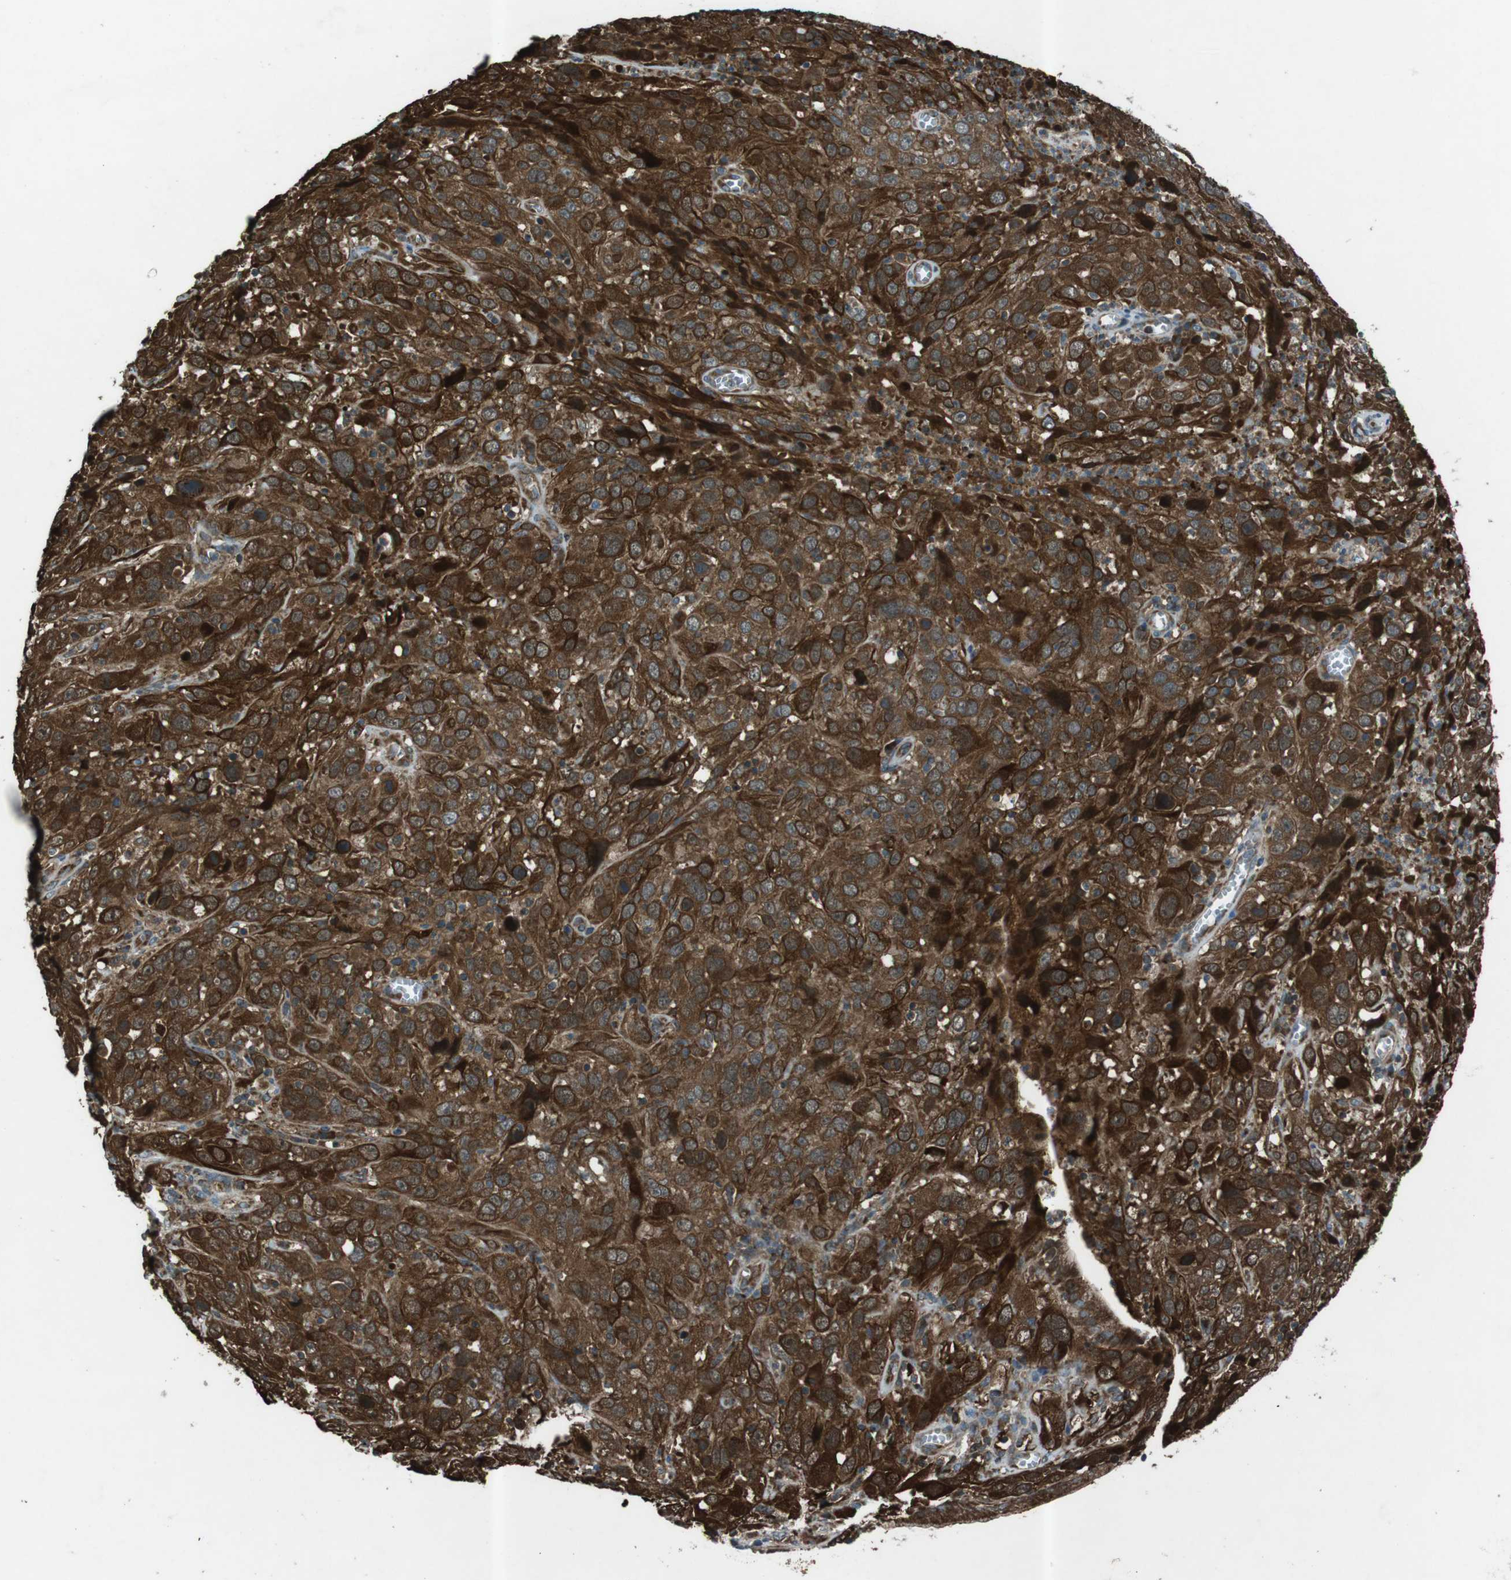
{"staining": {"intensity": "strong", "quantity": "25%-75%", "location": "cytoplasmic/membranous"}, "tissue": "cervical cancer", "cell_type": "Tumor cells", "image_type": "cancer", "snomed": [{"axis": "morphology", "description": "Squamous cell carcinoma, NOS"}, {"axis": "topography", "description": "Cervix"}], "caption": "DAB immunohistochemical staining of human cervical cancer exhibits strong cytoplasmic/membranous protein staining in about 25%-75% of tumor cells.", "gene": "SLC41A1", "patient": {"sex": "female", "age": 32}}